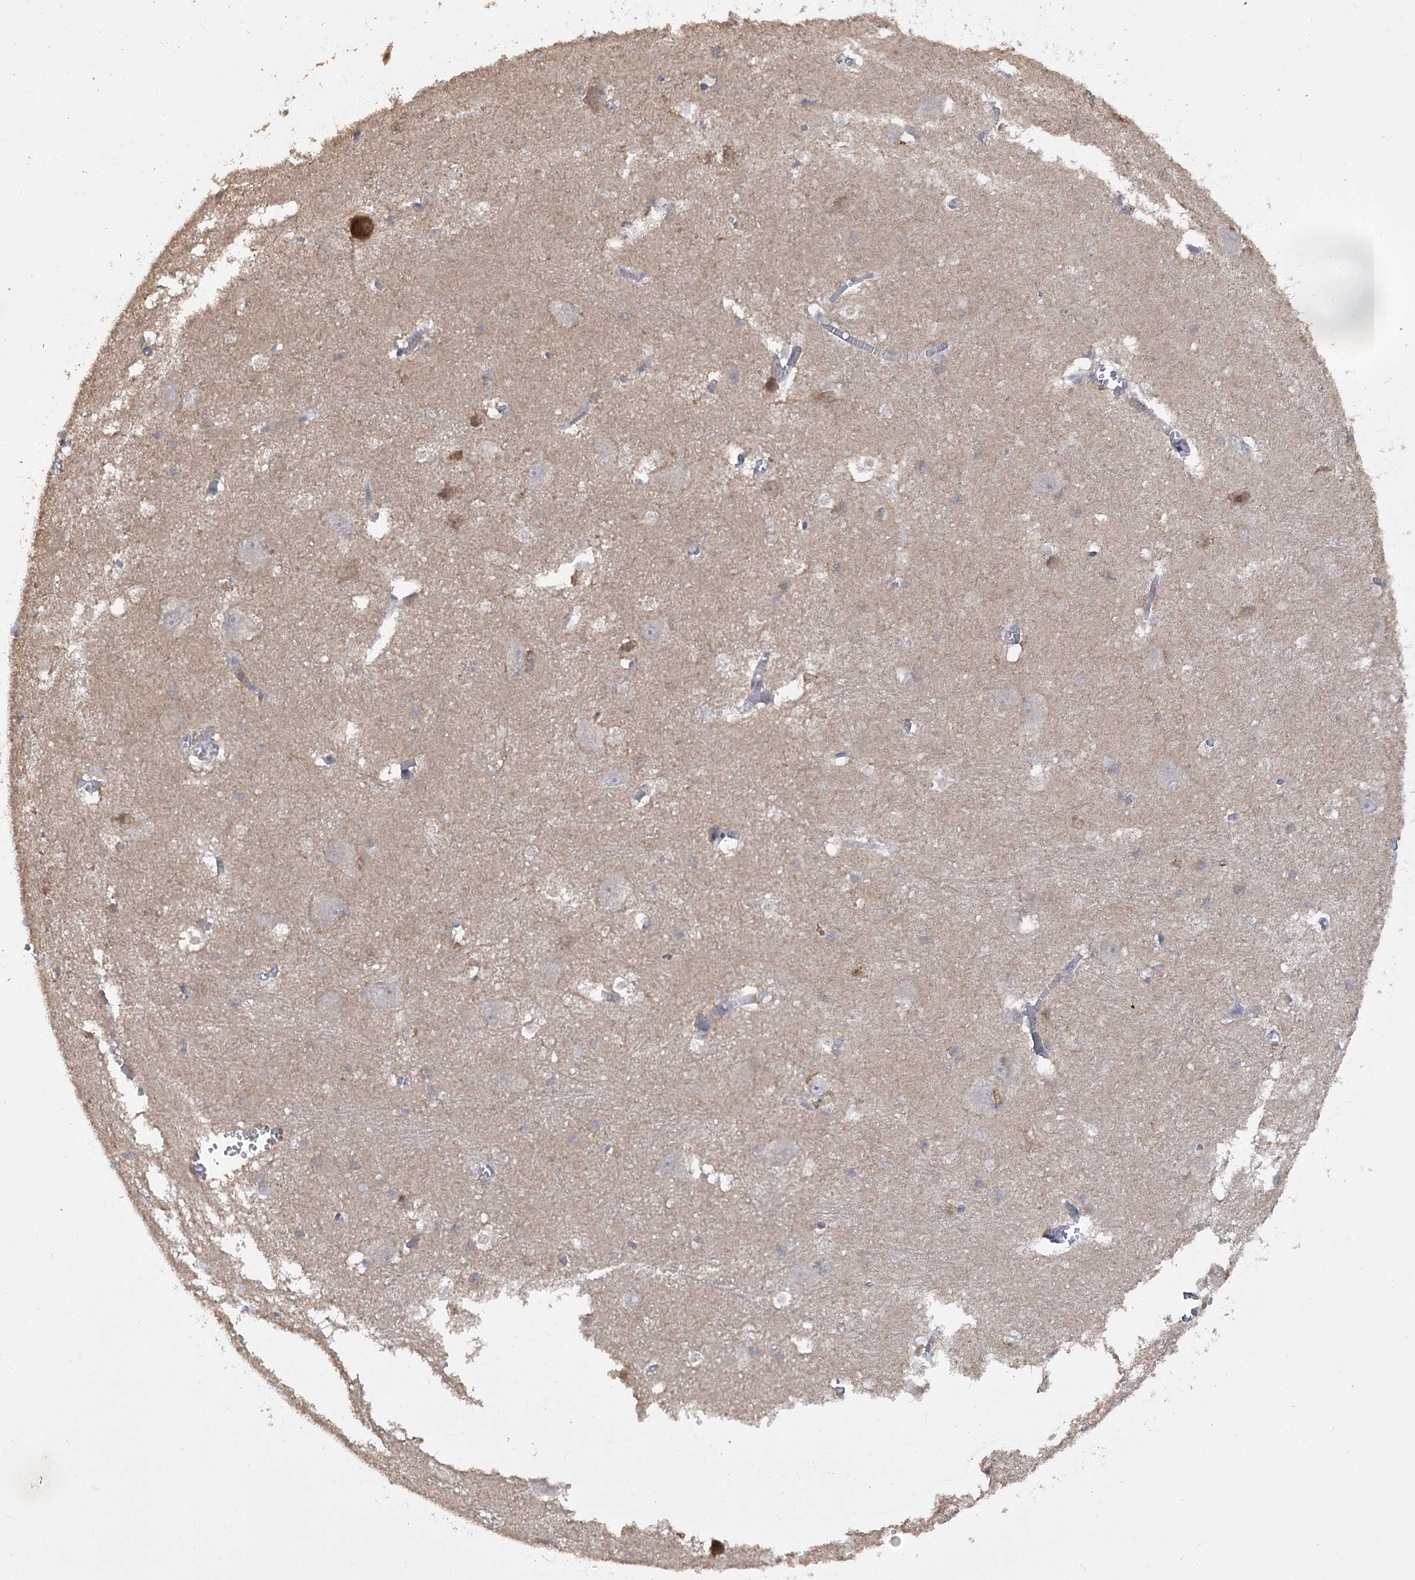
{"staining": {"intensity": "negative", "quantity": "none", "location": "none"}, "tissue": "caudate", "cell_type": "Glial cells", "image_type": "normal", "snomed": [{"axis": "morphology", "description": "Normal tissue, NOS"}, {"axis": "topography", "description": "Lateral ventricle wall"}], "caption": "An immunohistochemistry (IHC) photomicrograph of benign caudate is shown. There is no staining in glial cells of caudate. (Stains: DAB immunohistochemistry (IHC) with hematoxylin counter stain, Microscopy: brightfield microscopy at high magnification).", "gene": "PHYHIPL", "patient": {"sex": "male", "age": 37}}